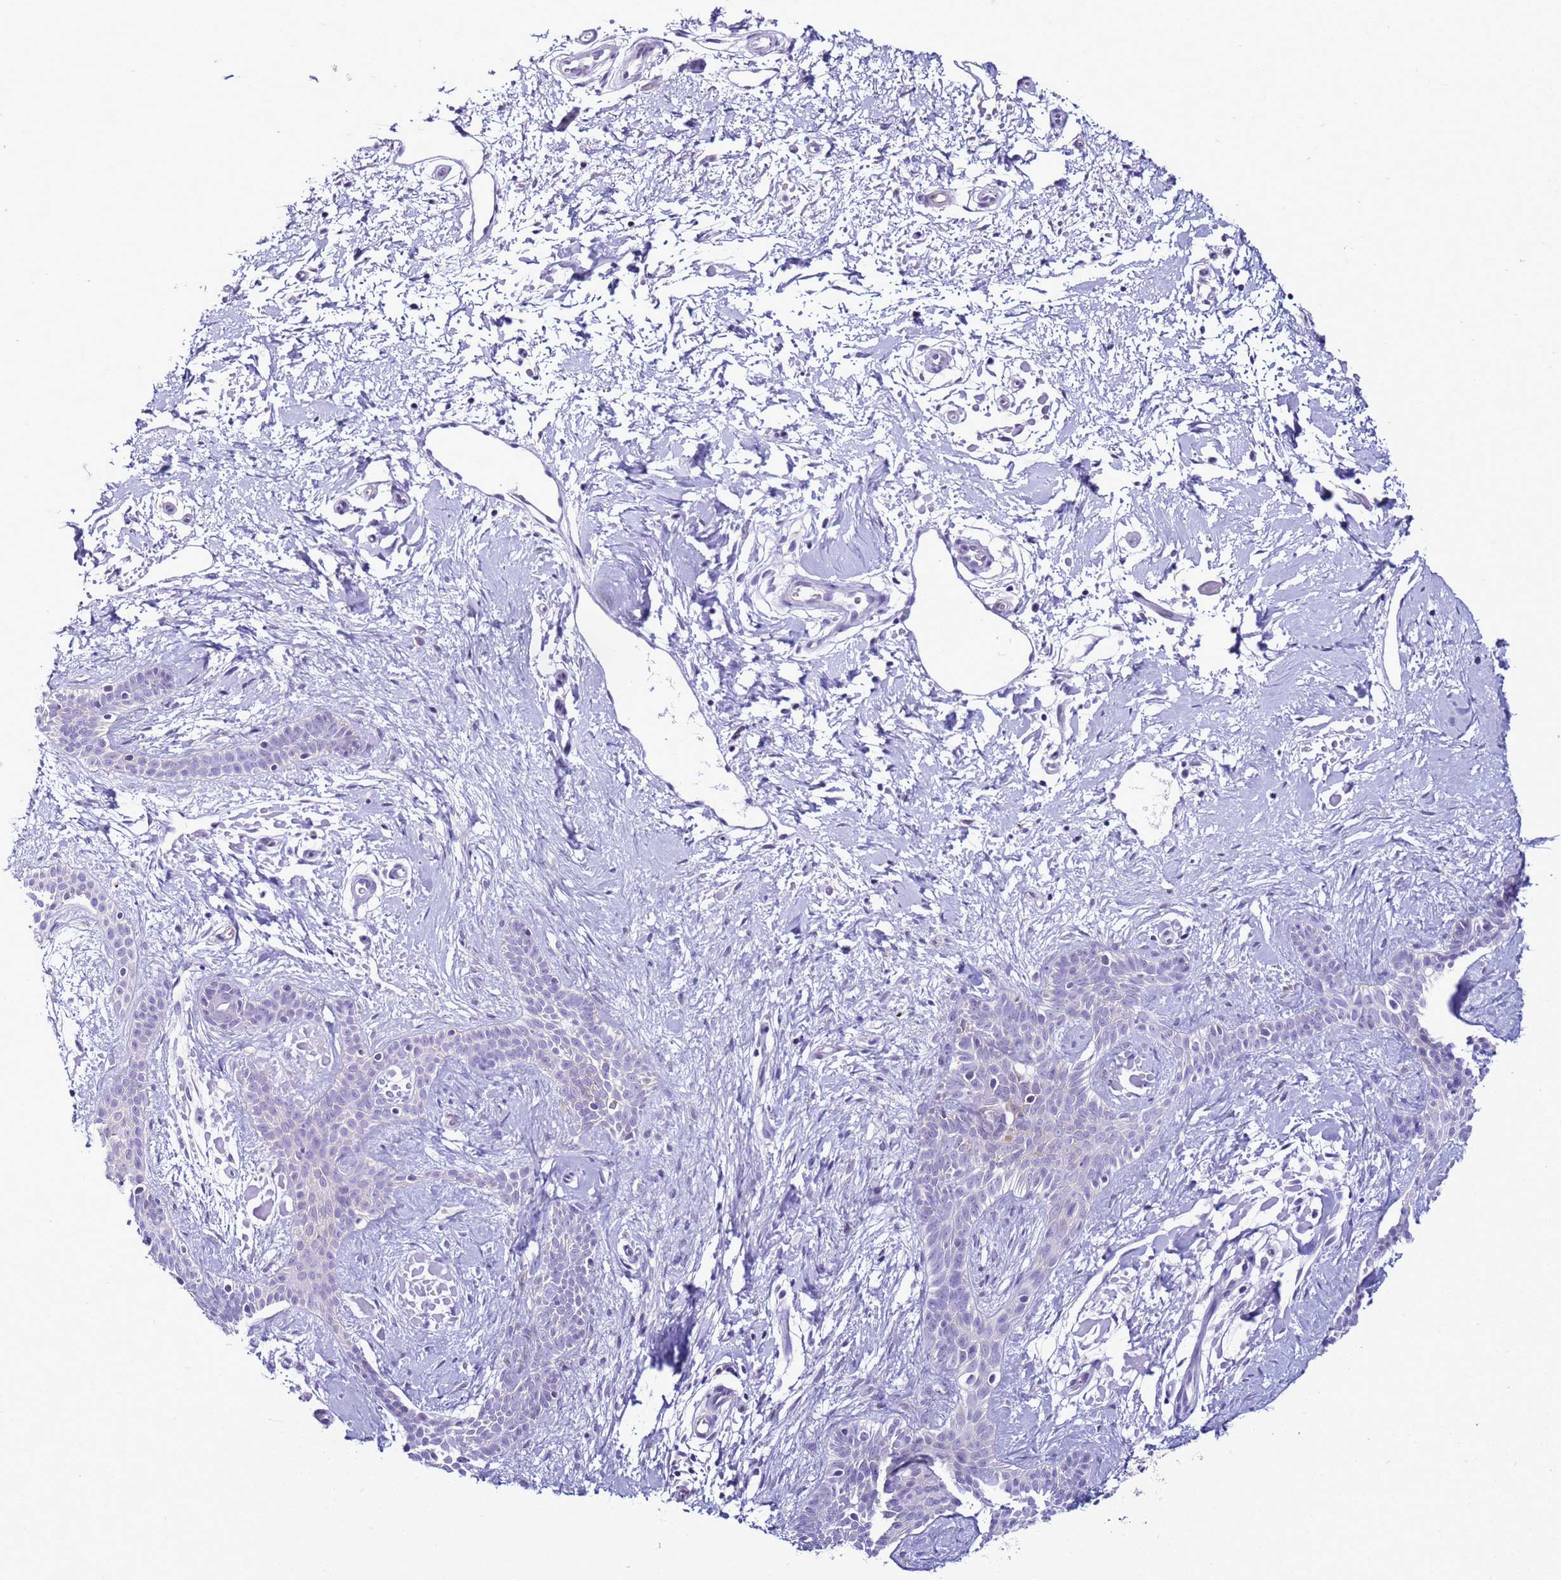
{"staining": {"intensity": "negative", "quantity": "none", "location": "none"}, "tissue": "skin cancer", "cell_type": "Tumor cells", "image_type": "cancer", "snomed": [{"axis": "morphology", "description": "Basal cell carcinoma"}, {"axis": "topography", "description": "Skin"}], "caption": "The photomicrograph exhibits no staining of tumor cells in skin cancer.", "gene": "LRRC10B", "patient": {"sex": "male", "age": 78}}